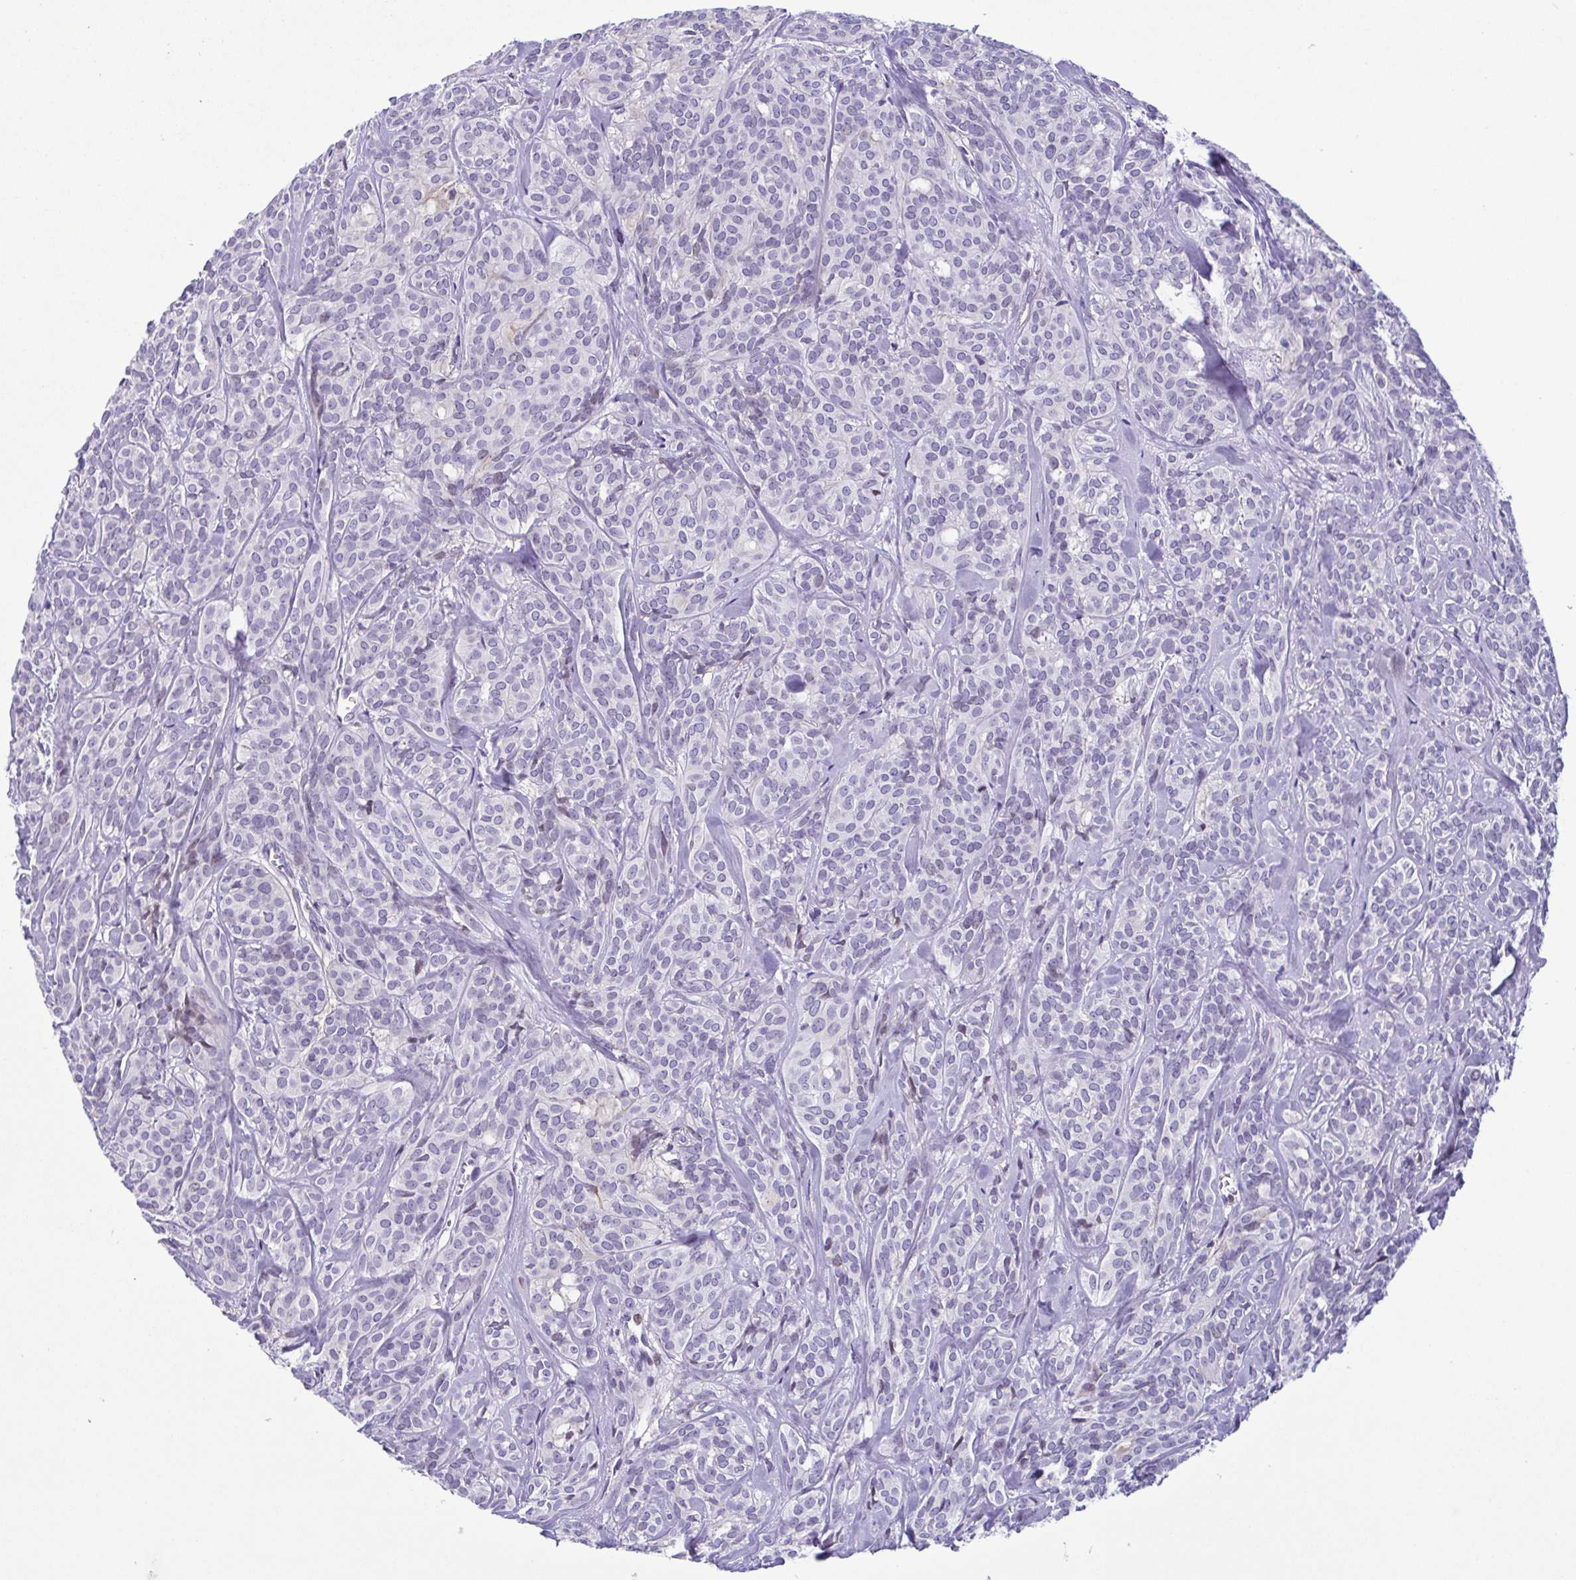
{"staining": {"intensity": "negative", "quantity": "none", "location": "none"}, "tissue": "head and neck cancer", "cell_type": "Tumor cells", "image_type": "cancer", "snomed": [{"axis": "morphology", "description": "Adenocarcinoma, NOS"}, {"axis": "topography", "description": "Head-Neck"}], "caption": "This is a photomicrograph of immunohistochemistry staining of head and neck adenocarcinoma, which shows no positivity in tumor cells. The staining is performed using DAB (3,3'-diaminobenzidine) brown chromogen with nuclei counter-stained in using hematoxylin.", "gene": "IRF1", "patient": {"sex": "female", "age": 57}}